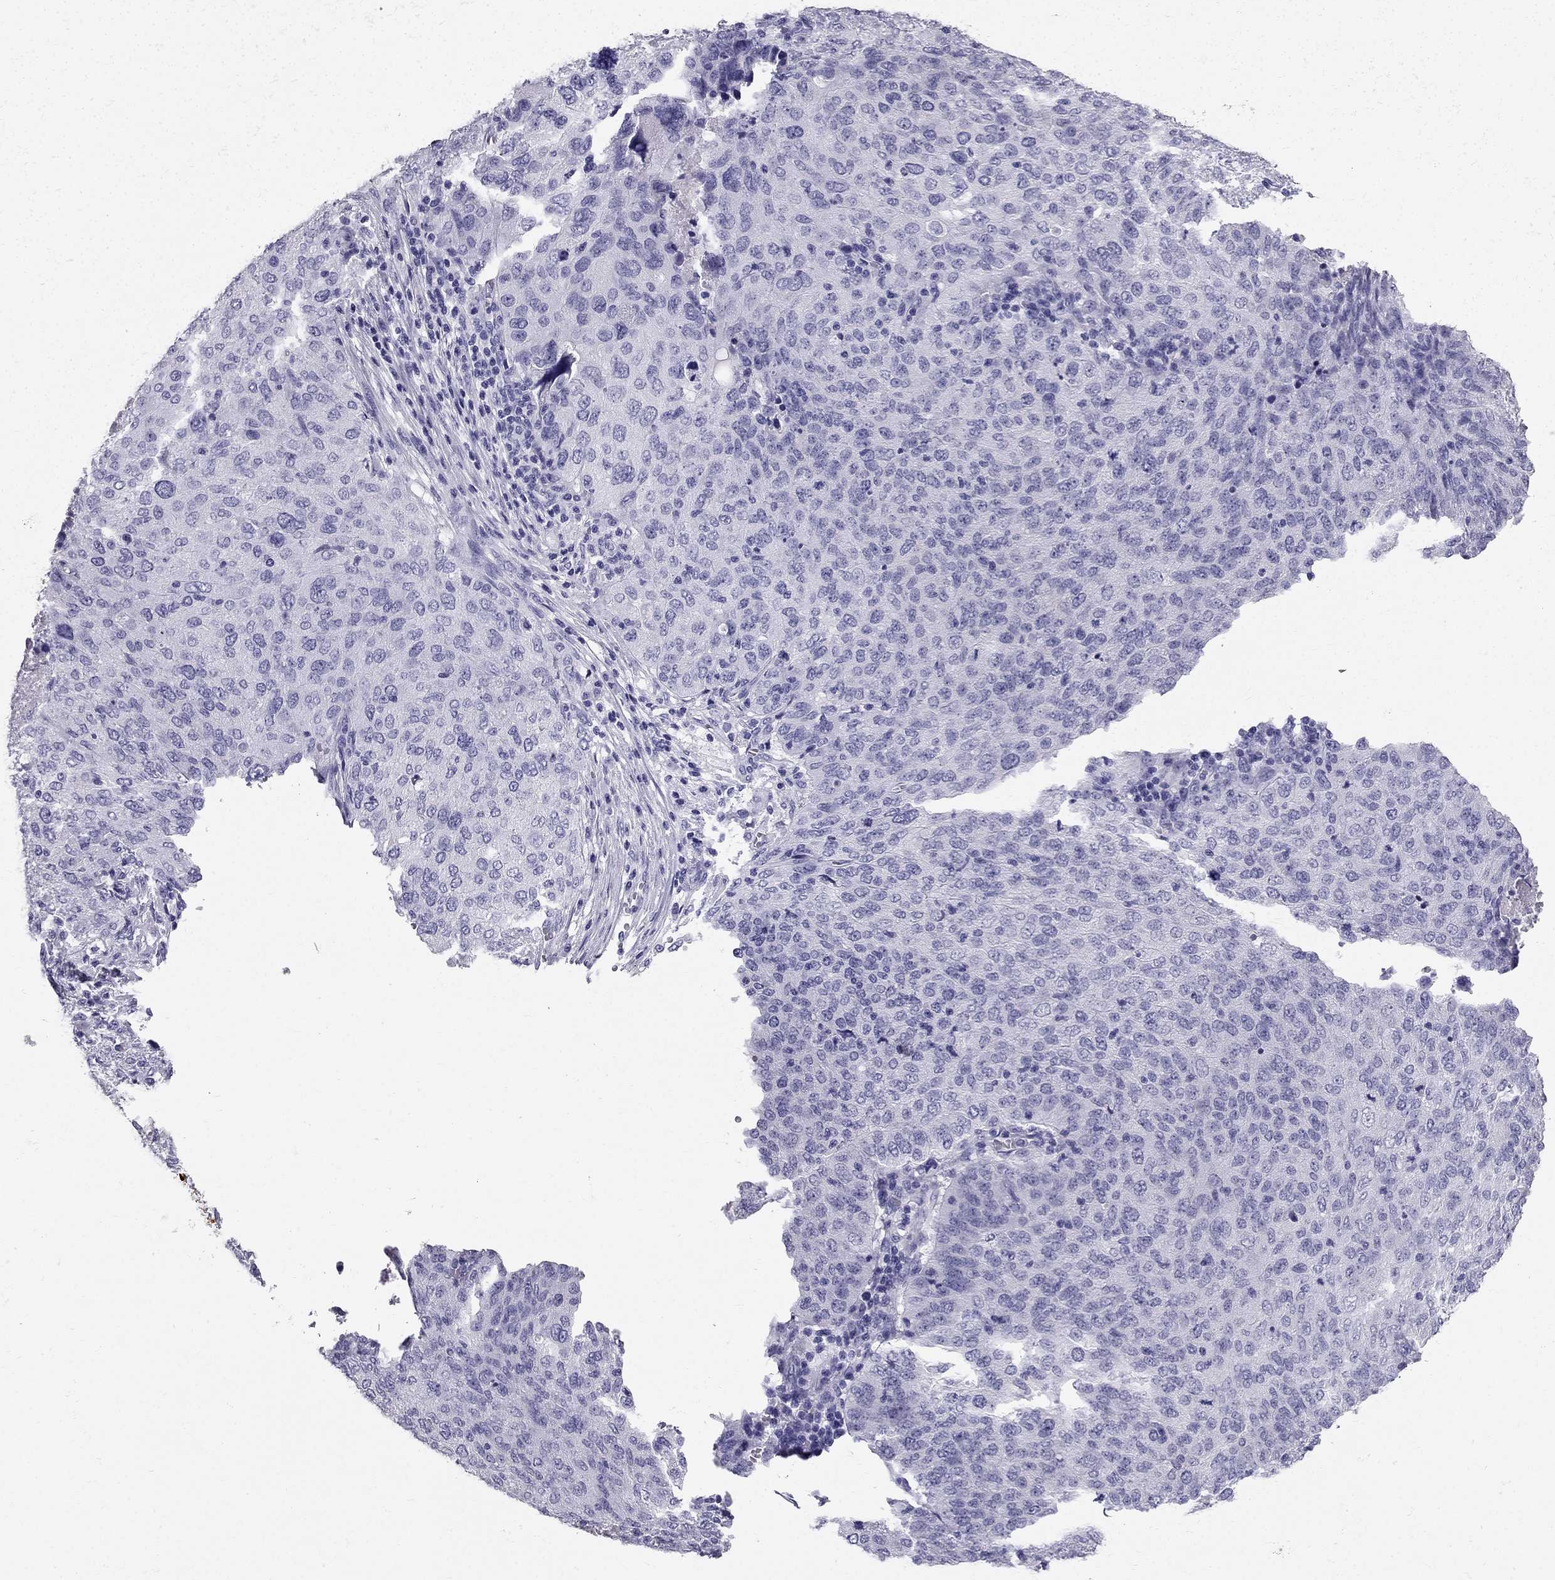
{"staining": {"intensity": "negative", "quantity": "none", "location": "none"}, "tissue": "ovarian cancer", "cell_type": "Tumor cells", "image_type": "cancer", "snomed": [{"axis": "morphology", "description": "Carcinoma, endometroid"}, {"axis": "topography", "description": "Ovary"}], "caption": "Immunohistochemical staining of human ovarian cancer shows no significant staining in tumor cells. (DAB immunohistochemistry (IHC) with hematoxylin counter stain).", "gene": "TFF3", "patient": {"sex": "female", "age": 58}}